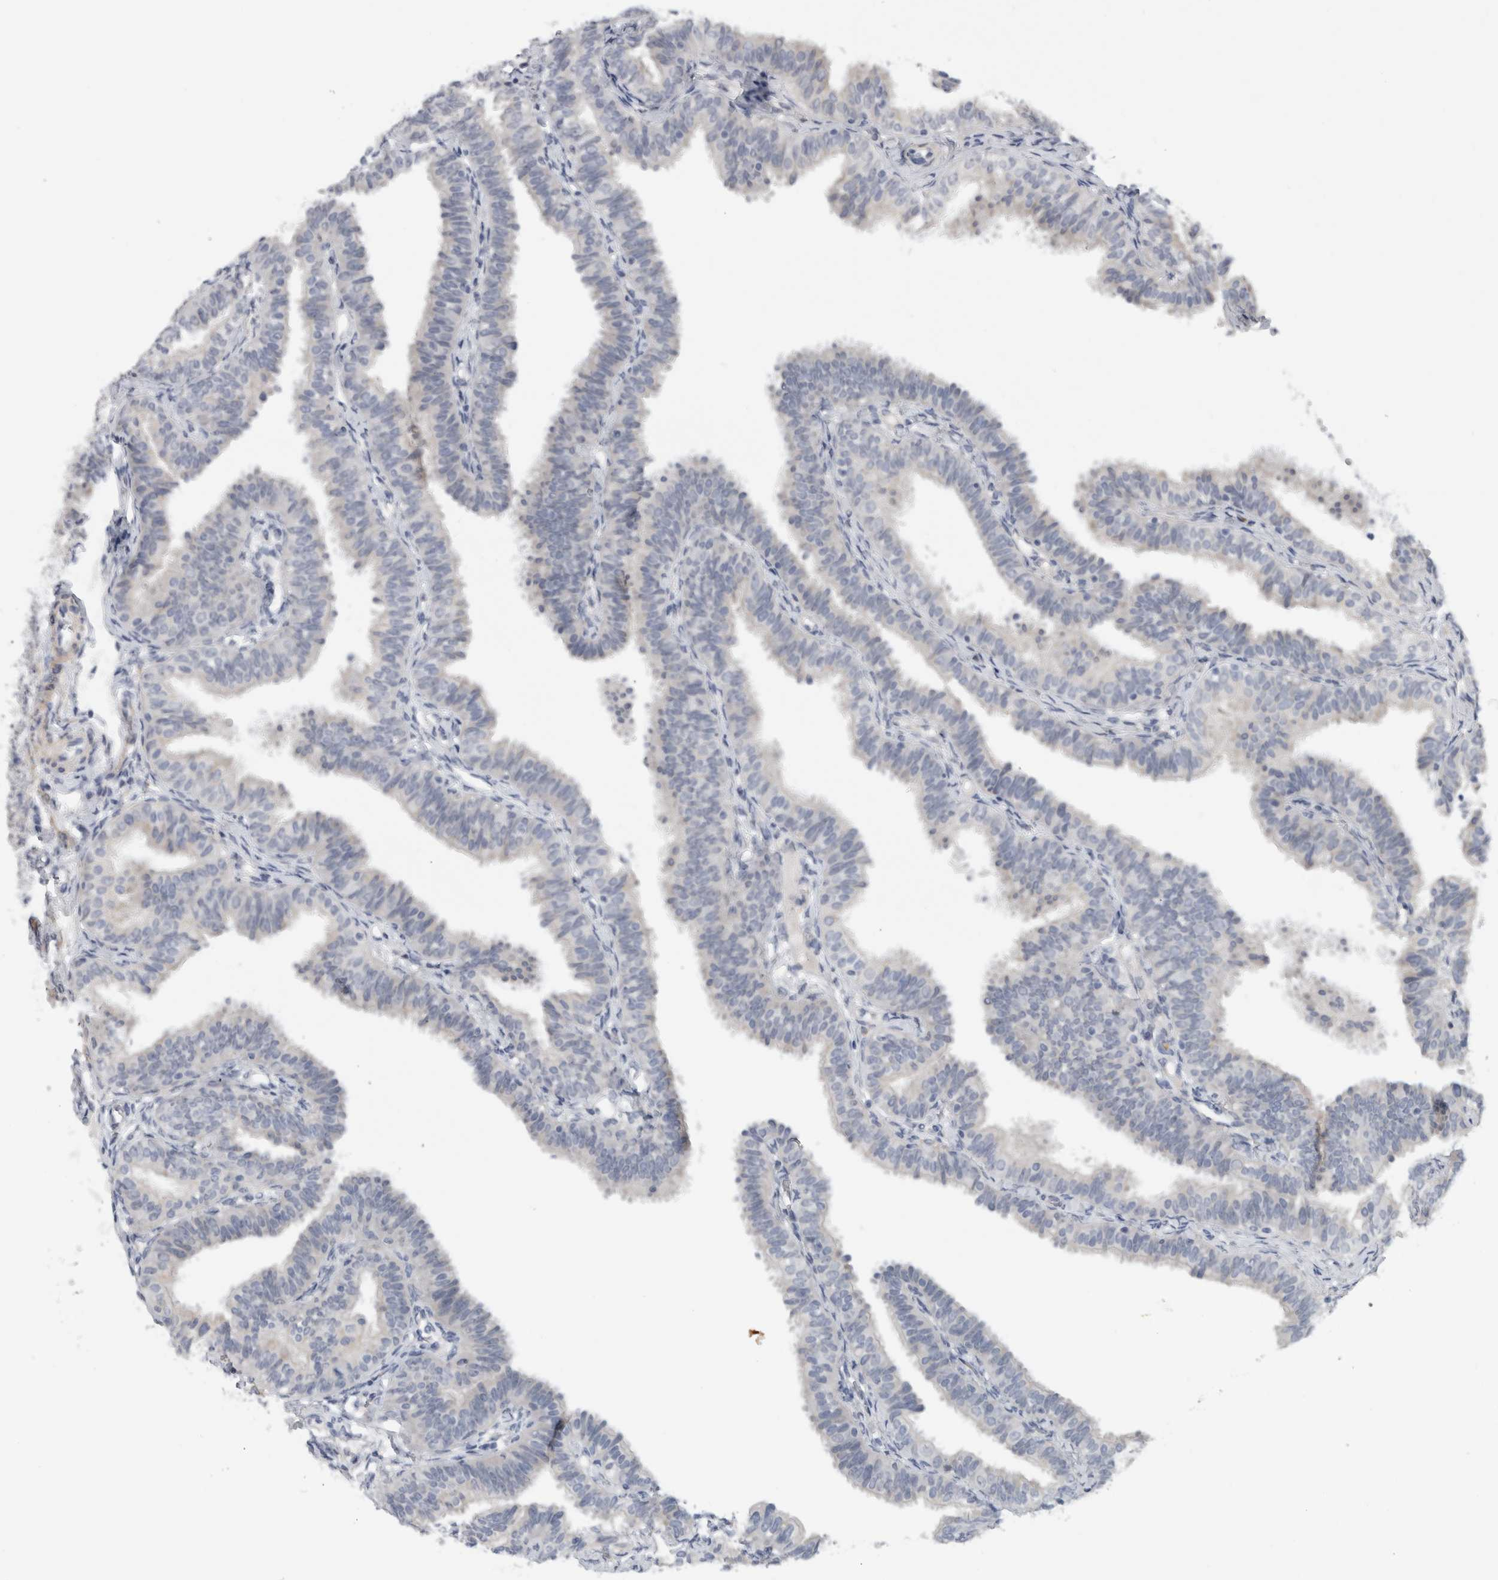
{"staining": {"intensity": "negative", "quantity": "none", "location": "none"}, "tissue": "fallopian tube", "cell_type": "Glandular cells", "image_type": "normal", "snomed": [{"axis": "morphology", "description": "Normal tissue, NOS"}, {"axis": "topography", "description": "Fallopian tube"}], "caption": "Benign fallopian tube was stained to show a protein in brown. There is no significant expression in glandular cells.", "gene": "MGAT1", "patient": {"sex": "female", "age": 35}}